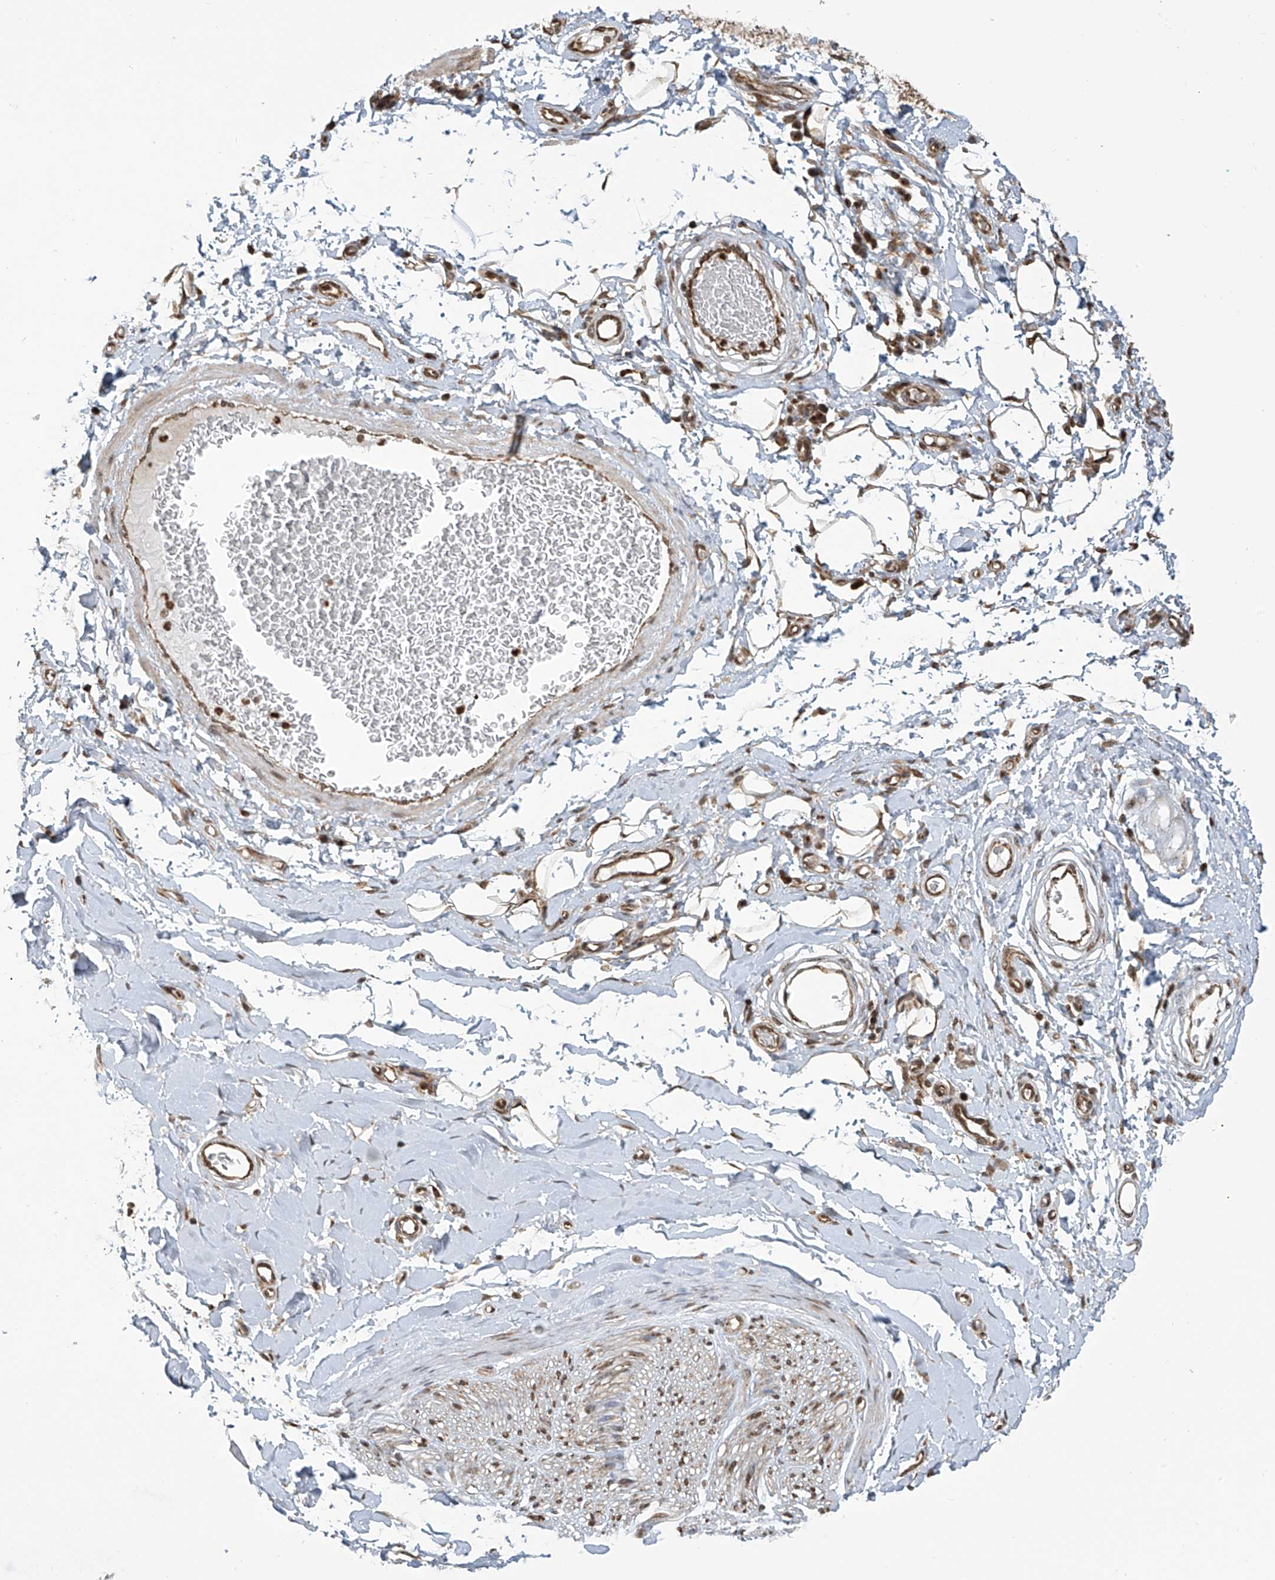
{"staining": {"intensity": "moderate", "quantity": "25%-75%", "location": "cytoplasmic/membranous"}, "tissue": "adipose tissue", "cell_type": "Adipocytes", "image_type": "normal", "snomed": [{"axis": "morphology", "description": "Normal tissue, NOS"}, {"axis": "morphology", "description": "Adenocarcinoma, NOS"}, {"axis": "topography", "description": "Stomach, upper"}, {"axis": "topography", "description": "Peripheral nerve tissue"}], "caption": "Immunohistochemical staining of benign human adipose tissue shows 25%-75% levels of moderate cytoplasmic/membranous protein positivity in about 25%-75% of adipocytes. The protein of interest is stained brown, and the nuclei are stained in blue (DAB IHC with brightfield microscopy, high magnification).", "gene": "VMP1", "patient": {"sex": "male", "age": 62}}